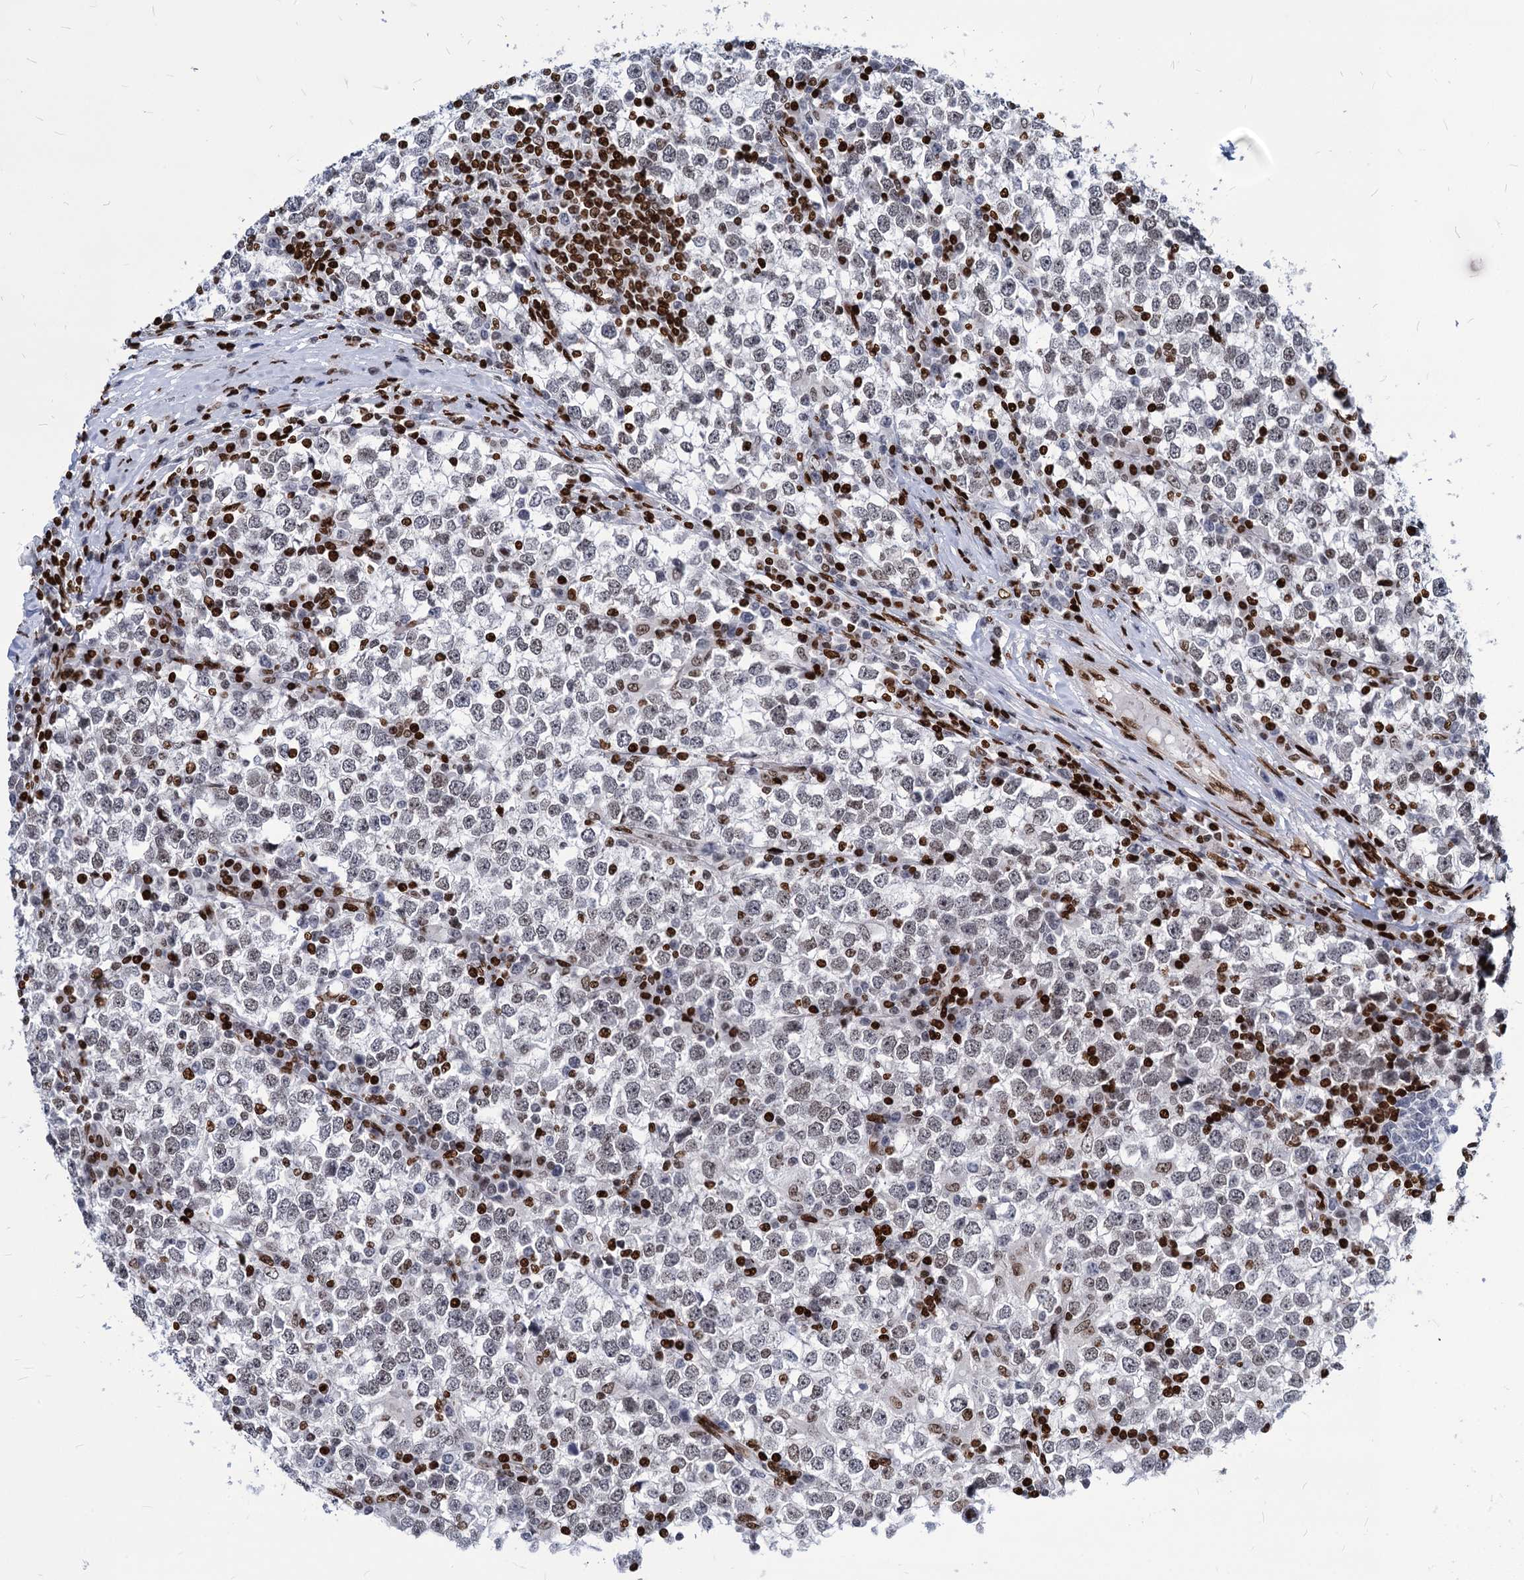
{"staining": {"intensity": "negative", "quantity": "none", "location": "none"}, "tissue": "testis cancer", "cell_type": "Tumor cells", "image_type": "cancer", "snomed": [{"axis": "morphology", "description": "Seminoma, NOS"}, {"axis": "topography", "description": "Testis"}], "caption": "Immunohistochemistry photomicrograph of neoplastic tissue: testis cancer (seminoma) stained with DAB shows no significant protein positivity in tumor cells.", "gene": "MECP2", "patient": {"sex": "male", "age": 65}}